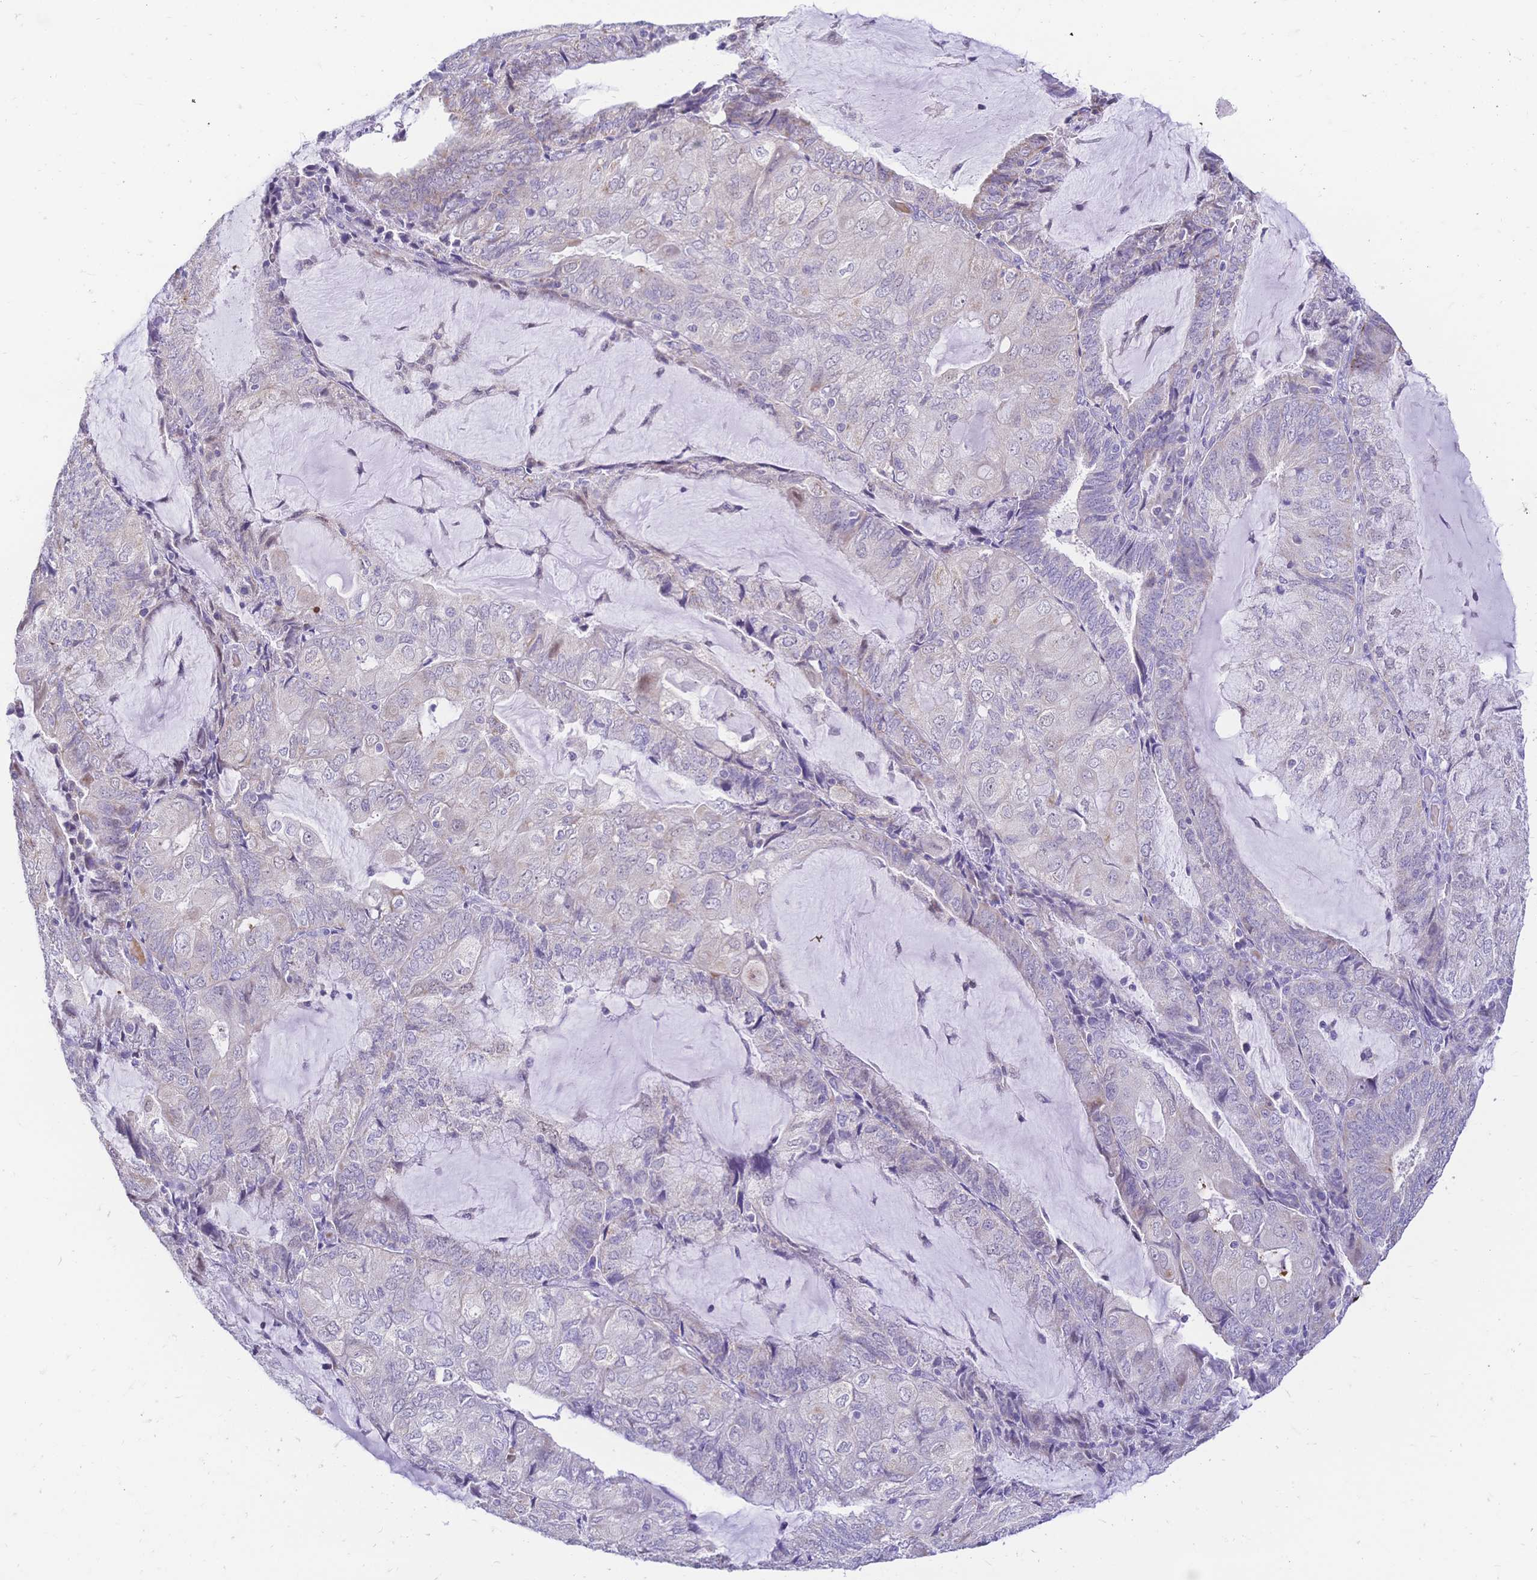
{"staining": {"intensity": "weak", "quantity": "<25%", "location": "cytoplasmic/membranous"}, "tissue": "endometrial cancer", "cell_type": "Tumor cells", "image_type": "cancer", "snomed": [{"axis": "morphology", "description": "Adenocarcinoma, NOS"}, {"axis": "topography", "description": "Endometrium"}], "caption": "High magnification brightfield microscopy of endometrial adenocarcinoma stained with DAB (brown) and counterstained with hematoxylin (blue): tumor cells show no significant staining.", "gene": "CLEC18B", "patient": {"sex": "female", "age": 81}}